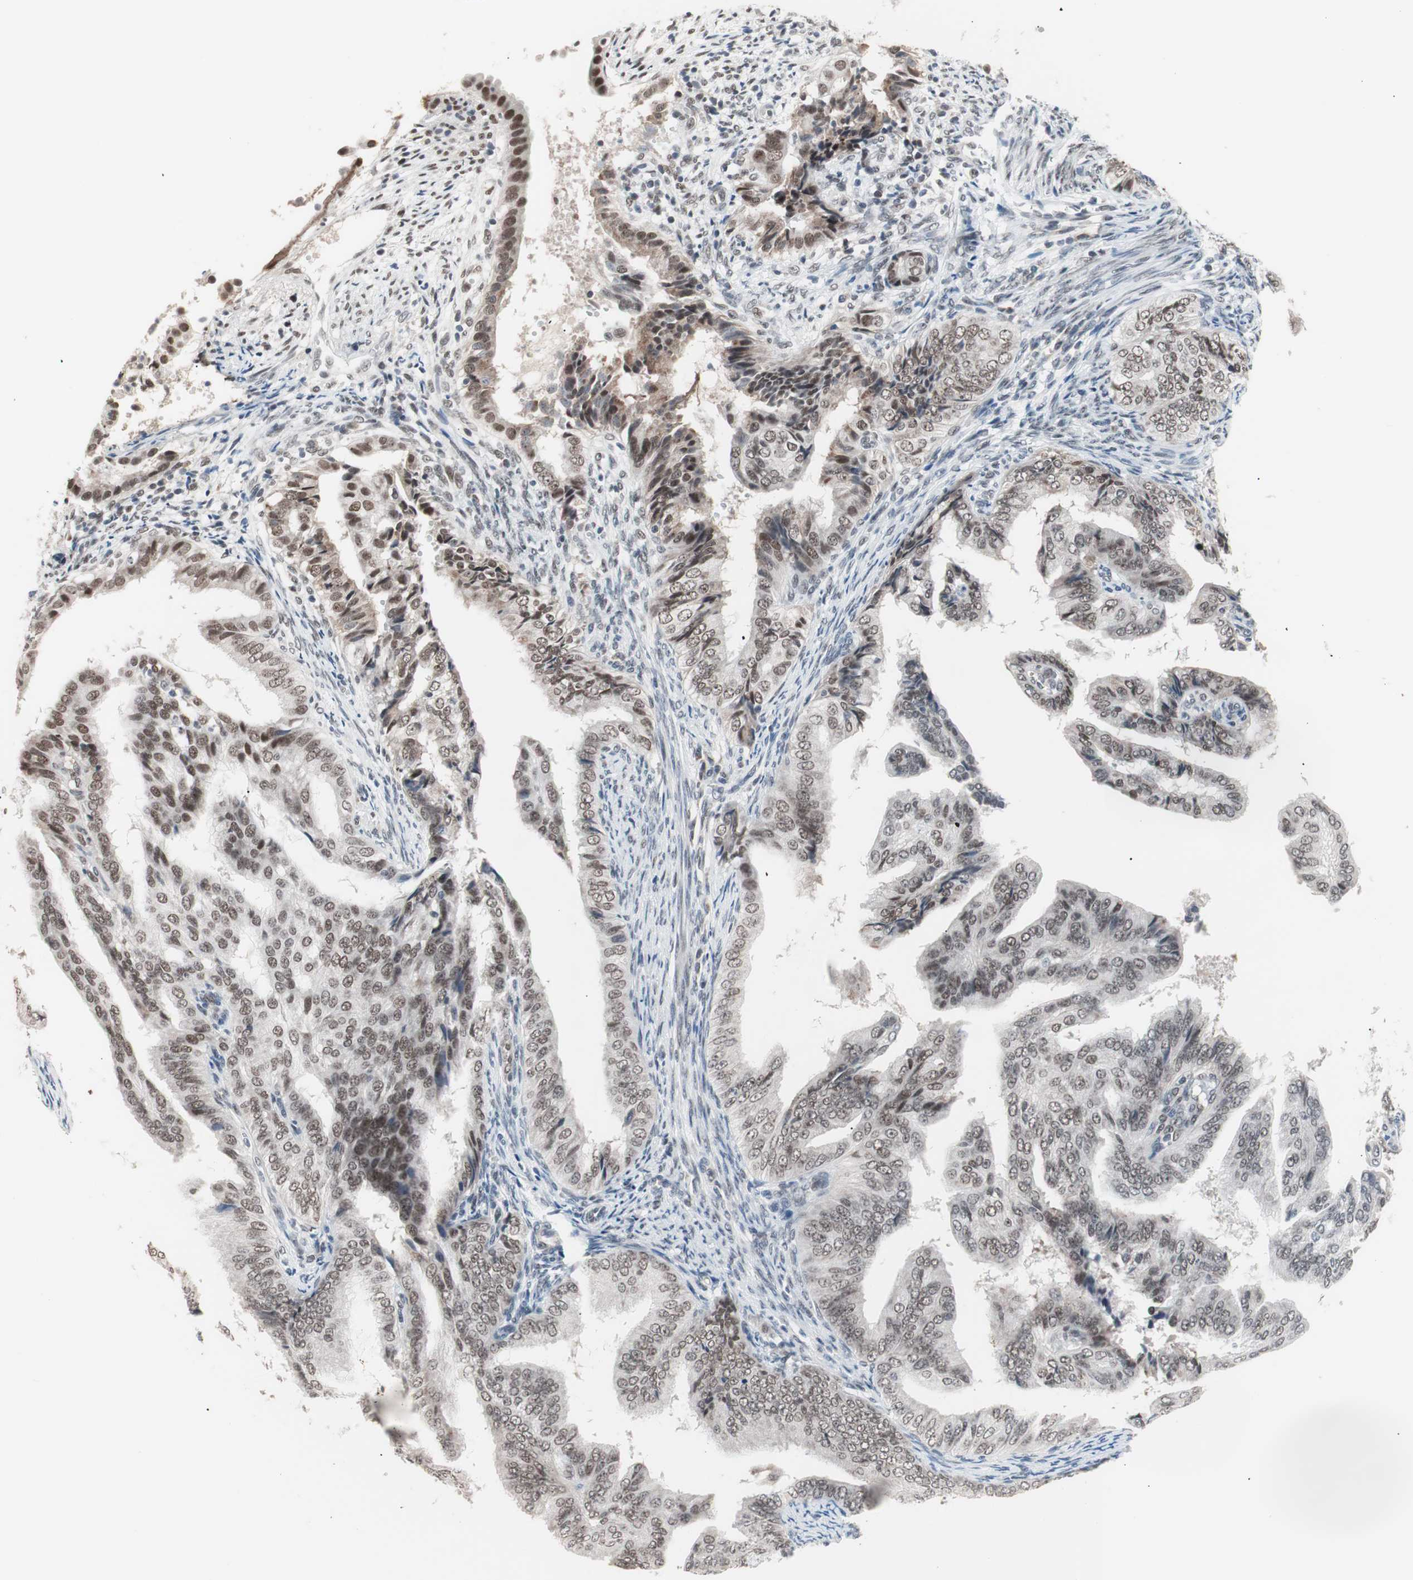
{"staining": {"intensity": "moderate", "quantity": ">75%", "location": "nuclear"}, "tissue": "endometrial cancer", "cell_type": "Tumor cells", "image_type": "cancer", "snomed": [{"axis": "morphology", "description": "Adenocarcinoma, NOS"}, {"axis": "topography", "description": "Endometrium"}], "caption": "Immunohistochemical staining of adenocarcinoma (endometrial) reveals moderate nuclear protein expression in approximately >75% of tumor cells. The protein is shown in brown color, while the nuclei are stained blue.", "gene": "LIG3", "patient": {"sex": "female", "age": 58}}